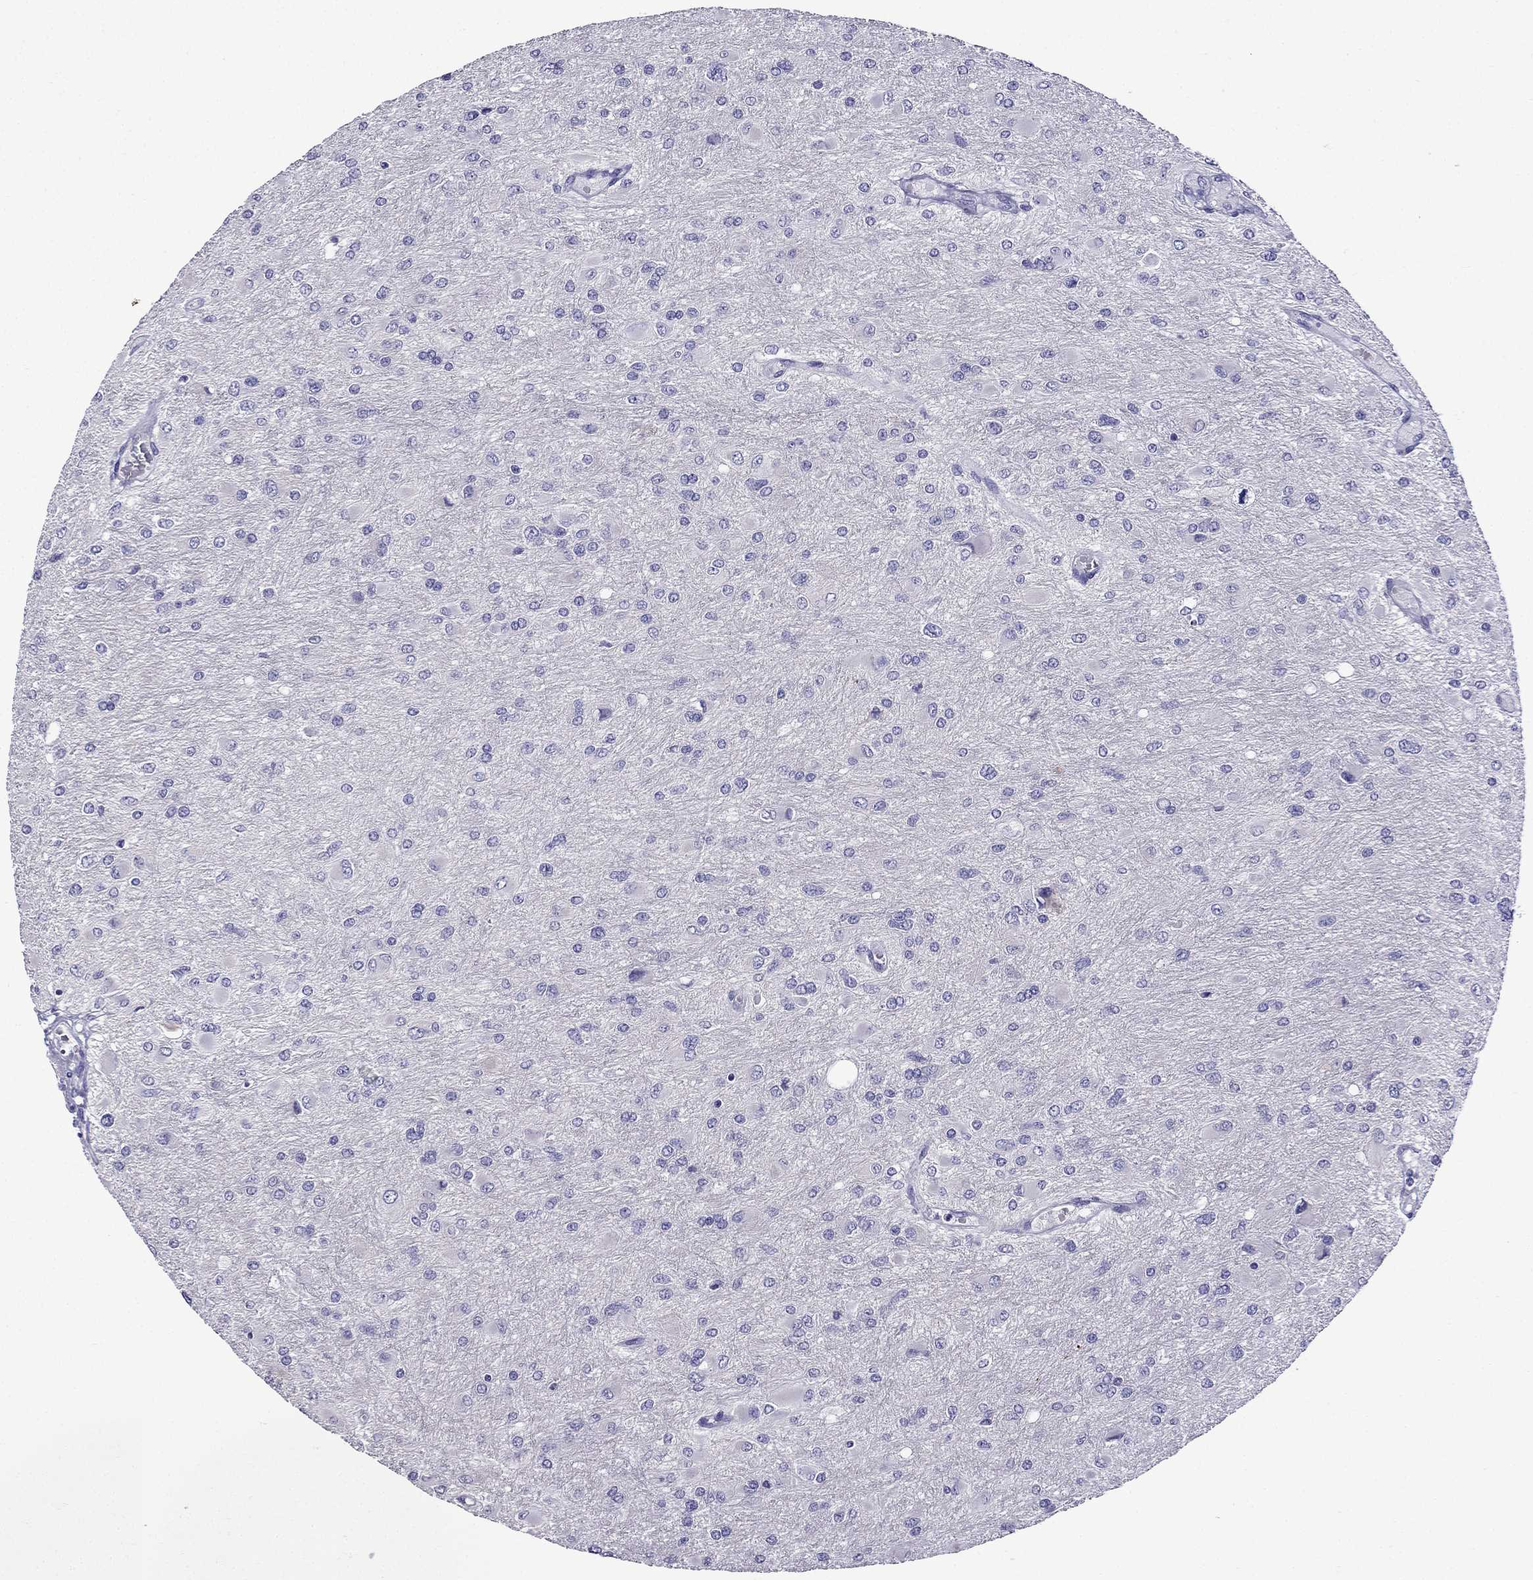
{"staining": {"intensity": "negative", "quantity": "none", "location": "none"}, "tissue": "glioma", "cell_type": "Tumor cells", "image_type": "cancer", "snomed": [{"axis": "morphology", "description": "Glioma, malignant, High grade"}, {"axis": "topography", "description": "Cerebral cortex"}], "caption": "This image is of malignant glioma (high-grade) stained with IHC to label a protein in brown with the nuclei are counter-stained blue. There is no expression in tumor cells.", "gene": "ERC2", "patient": {"sex": "female", "age": 36}}